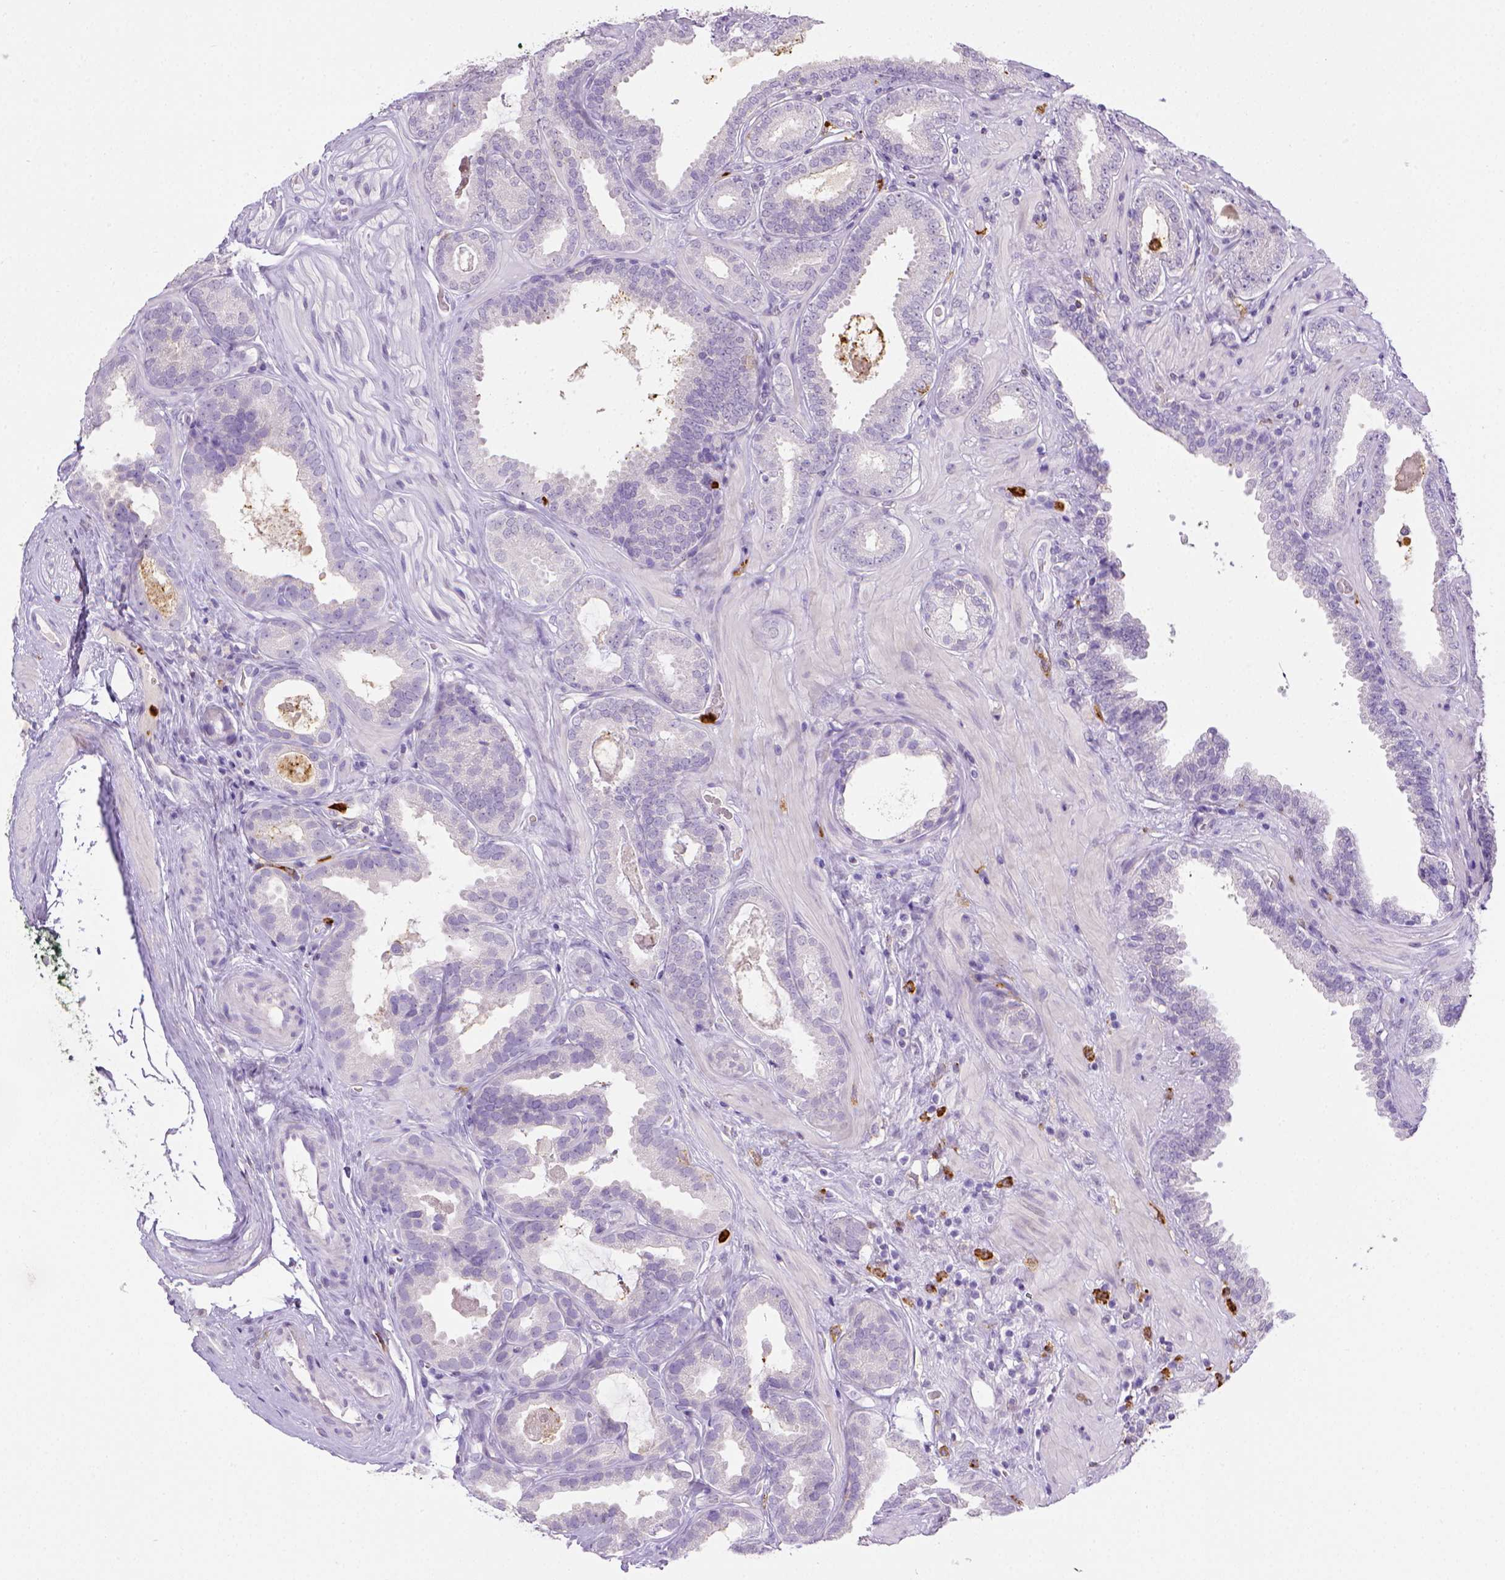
{"staining": {"intensity": "negative", "quantity": "none", "location": "none"}, "tissue": "prostate cancer", "cell_type": "Tumor cells", "image_type": "cancer", "snomed": [{"axis": "morphology", "description": "Adenocarcinoma, NOS"}, {"axis": "topography", "description": "Prostate"}], "caption": "A micrograph of human prostate cancer (adenocarcinoma) is negative for staining in tumor cells.", "gene": "ITGAM", "patient": {"sex": "male", "age": 64}}